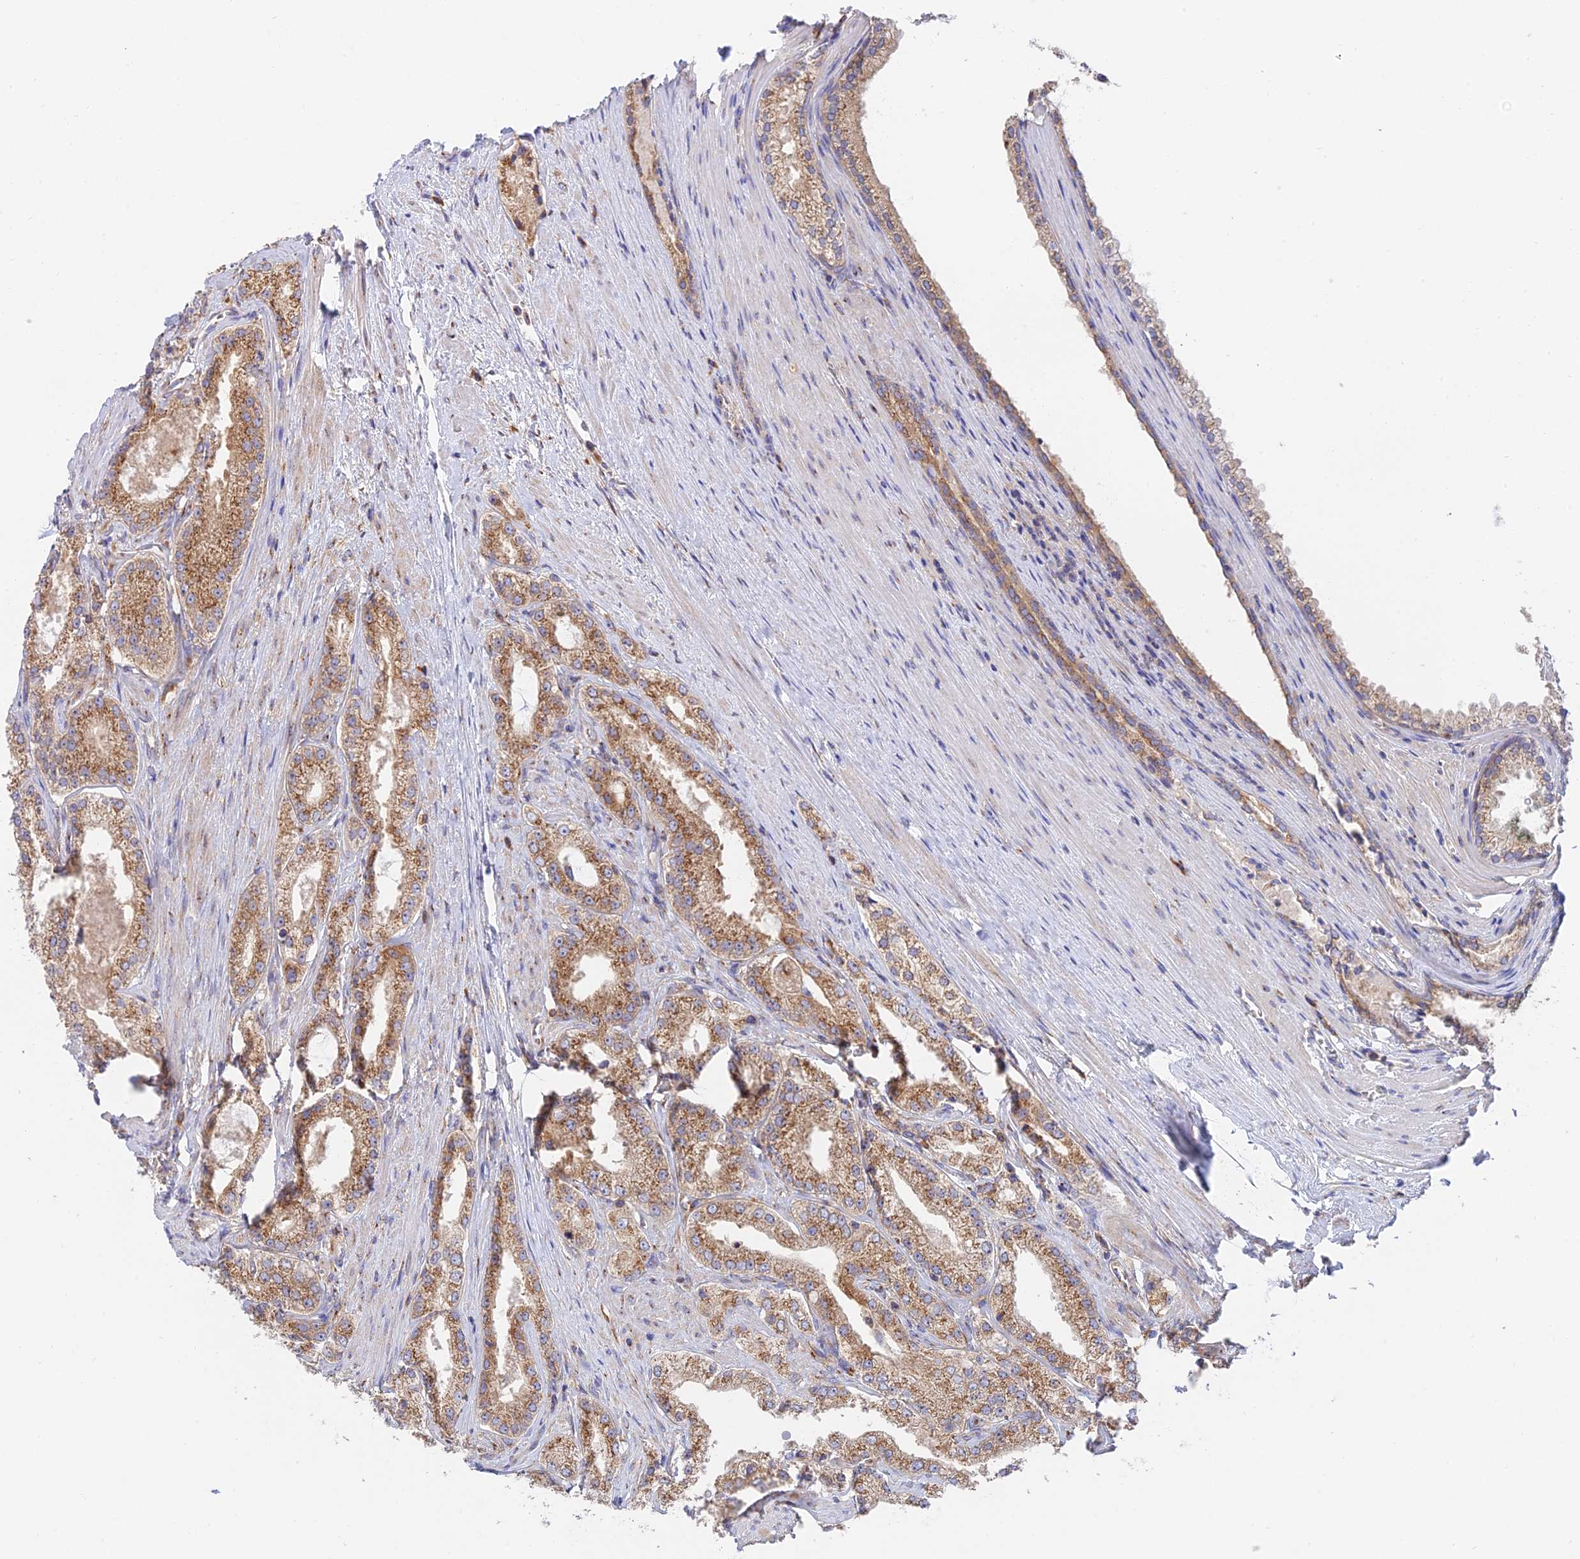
{"staining": {"intensity": "moderate", "quantity": ">75%", "location": "cytoplasmic/membranous"}, "tissue": "prostate cancer", "cell_type": "Tumor cells", "image_type": "cancer", "snomed": [{"axis": "morphology", "description": "Adenocarcinoma, Low grade"}, {"axis": "topography", "description": "Prostate"}], "caption": "A histopathology image showing moderate cytoplasmic/membranous staining in about >75% of tumor cells in low-grade adenocarcinoma (prostate), as visualized by brown immunohistochemical staining.", "gene": "GOLGA3", "patient": {"sex": "male", "age": 69}}